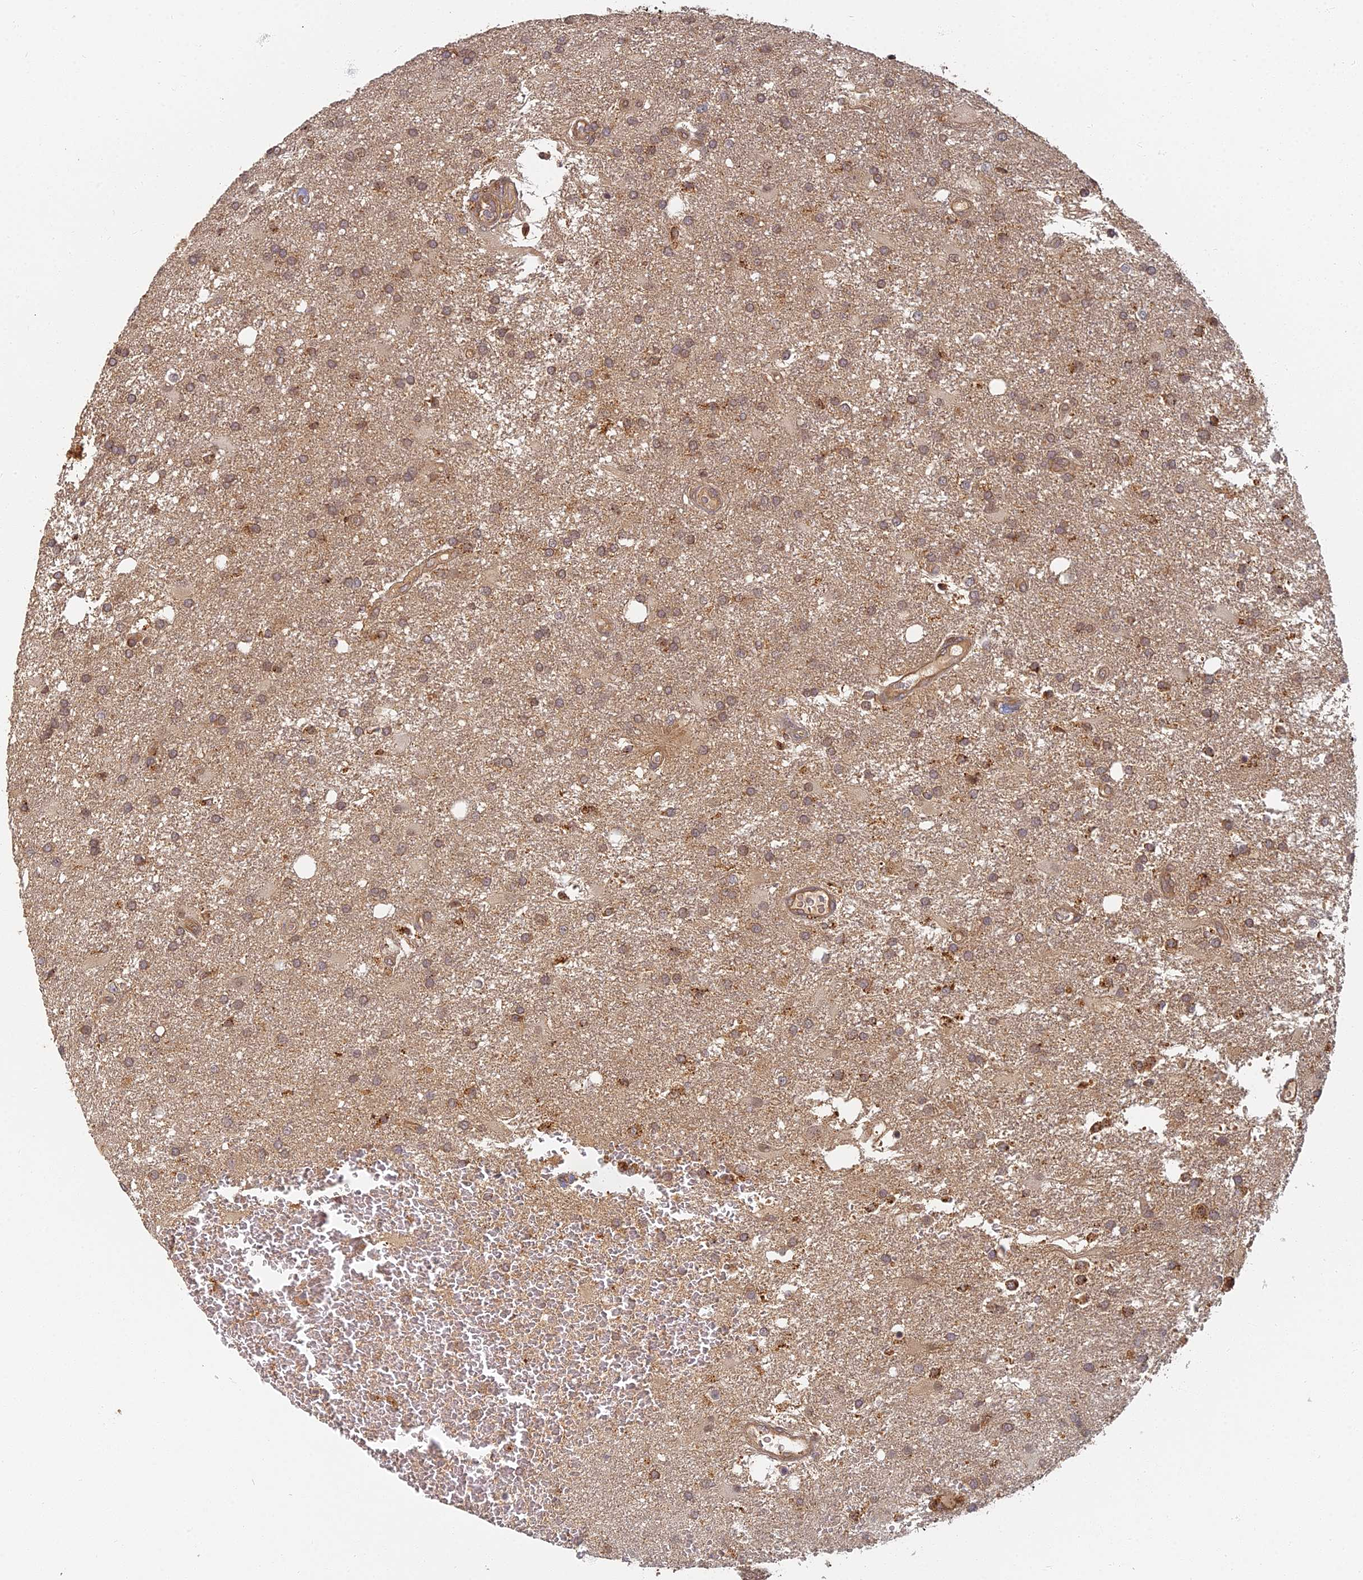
{"staining": {"intensity": "strong", "quantity": "25%-75%", "location": "cytoplasmic/membranous"}, "tissue": "glioma", "cell_type": "Tumor cells", "image_type": "cancer", "snomed": [{"axis": "morphology", "description": "Glioma, malignant, Low grade"}, {"axis": "topography", "description": "Brain"}], "caption": "Protein expression analysis of glioma exhibits strong cytoplasmic/membranous positivity in approximately 25%-75% of tumor cells. (brown staining indicates protein expression, while blue staining denotes nuclei).", "gene": "INO80D", "patient": {"sex": "male", "age": 66}}